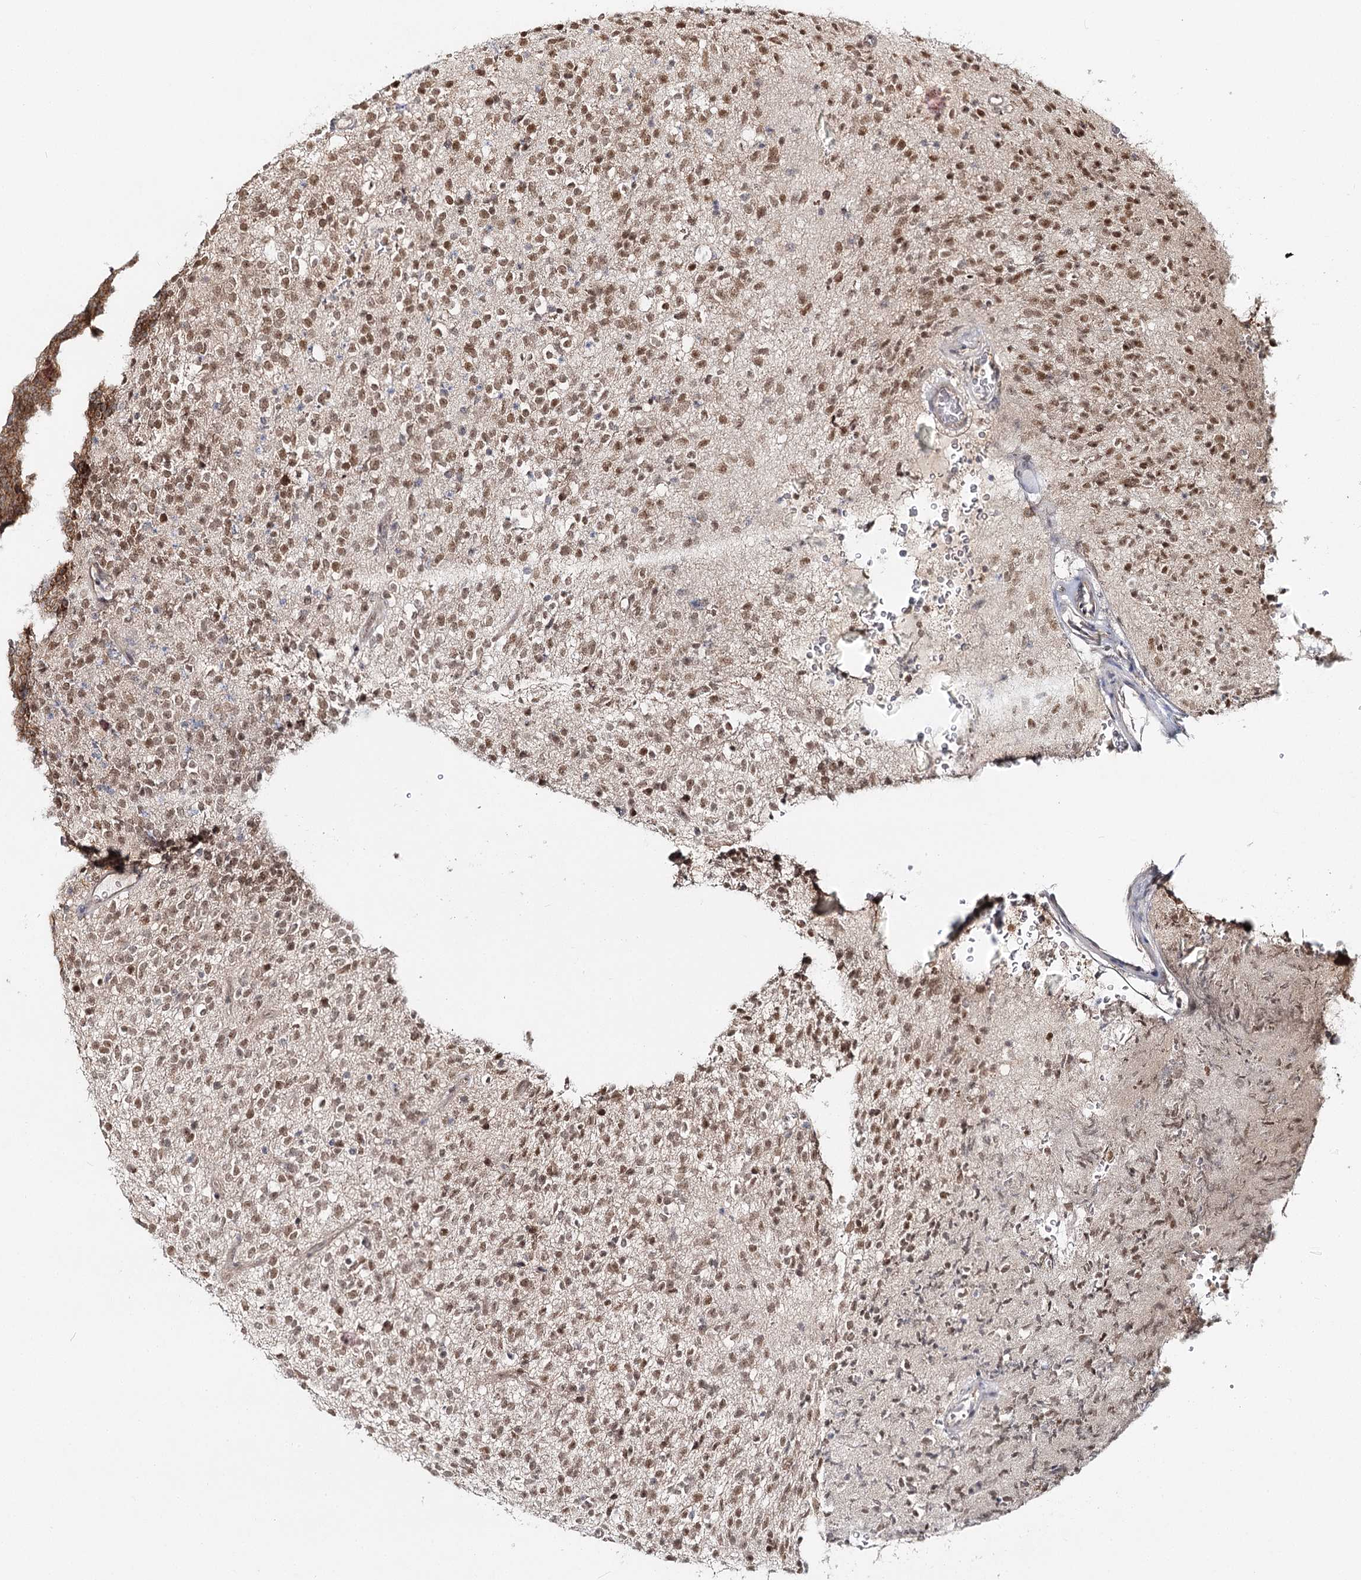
{"staining": {"intensity": "moderate", "quantity": ">75%", "location": "nuclear"}, "tissue": "glioma", "cell_type": "Tumor cells", "image_type": "cancer", "snomed": [{"axis": "morphology", "description": "Glioma, malignant, High grade"}, {"axis": "topography", "description": "Brain"}], "caption": "Protein staining by immunohistochemistry demonstrates moderate nuclear expression in approximately >75% of tumor cells in glioma. Using DAB (3,3'-diaminobenzidine) (brown) and hematoxylin (blue) stains, captured at high magnification using brightfield microscopy.", "gene": "FAM120B", "patient": {"sex": "male", "age": 34}}